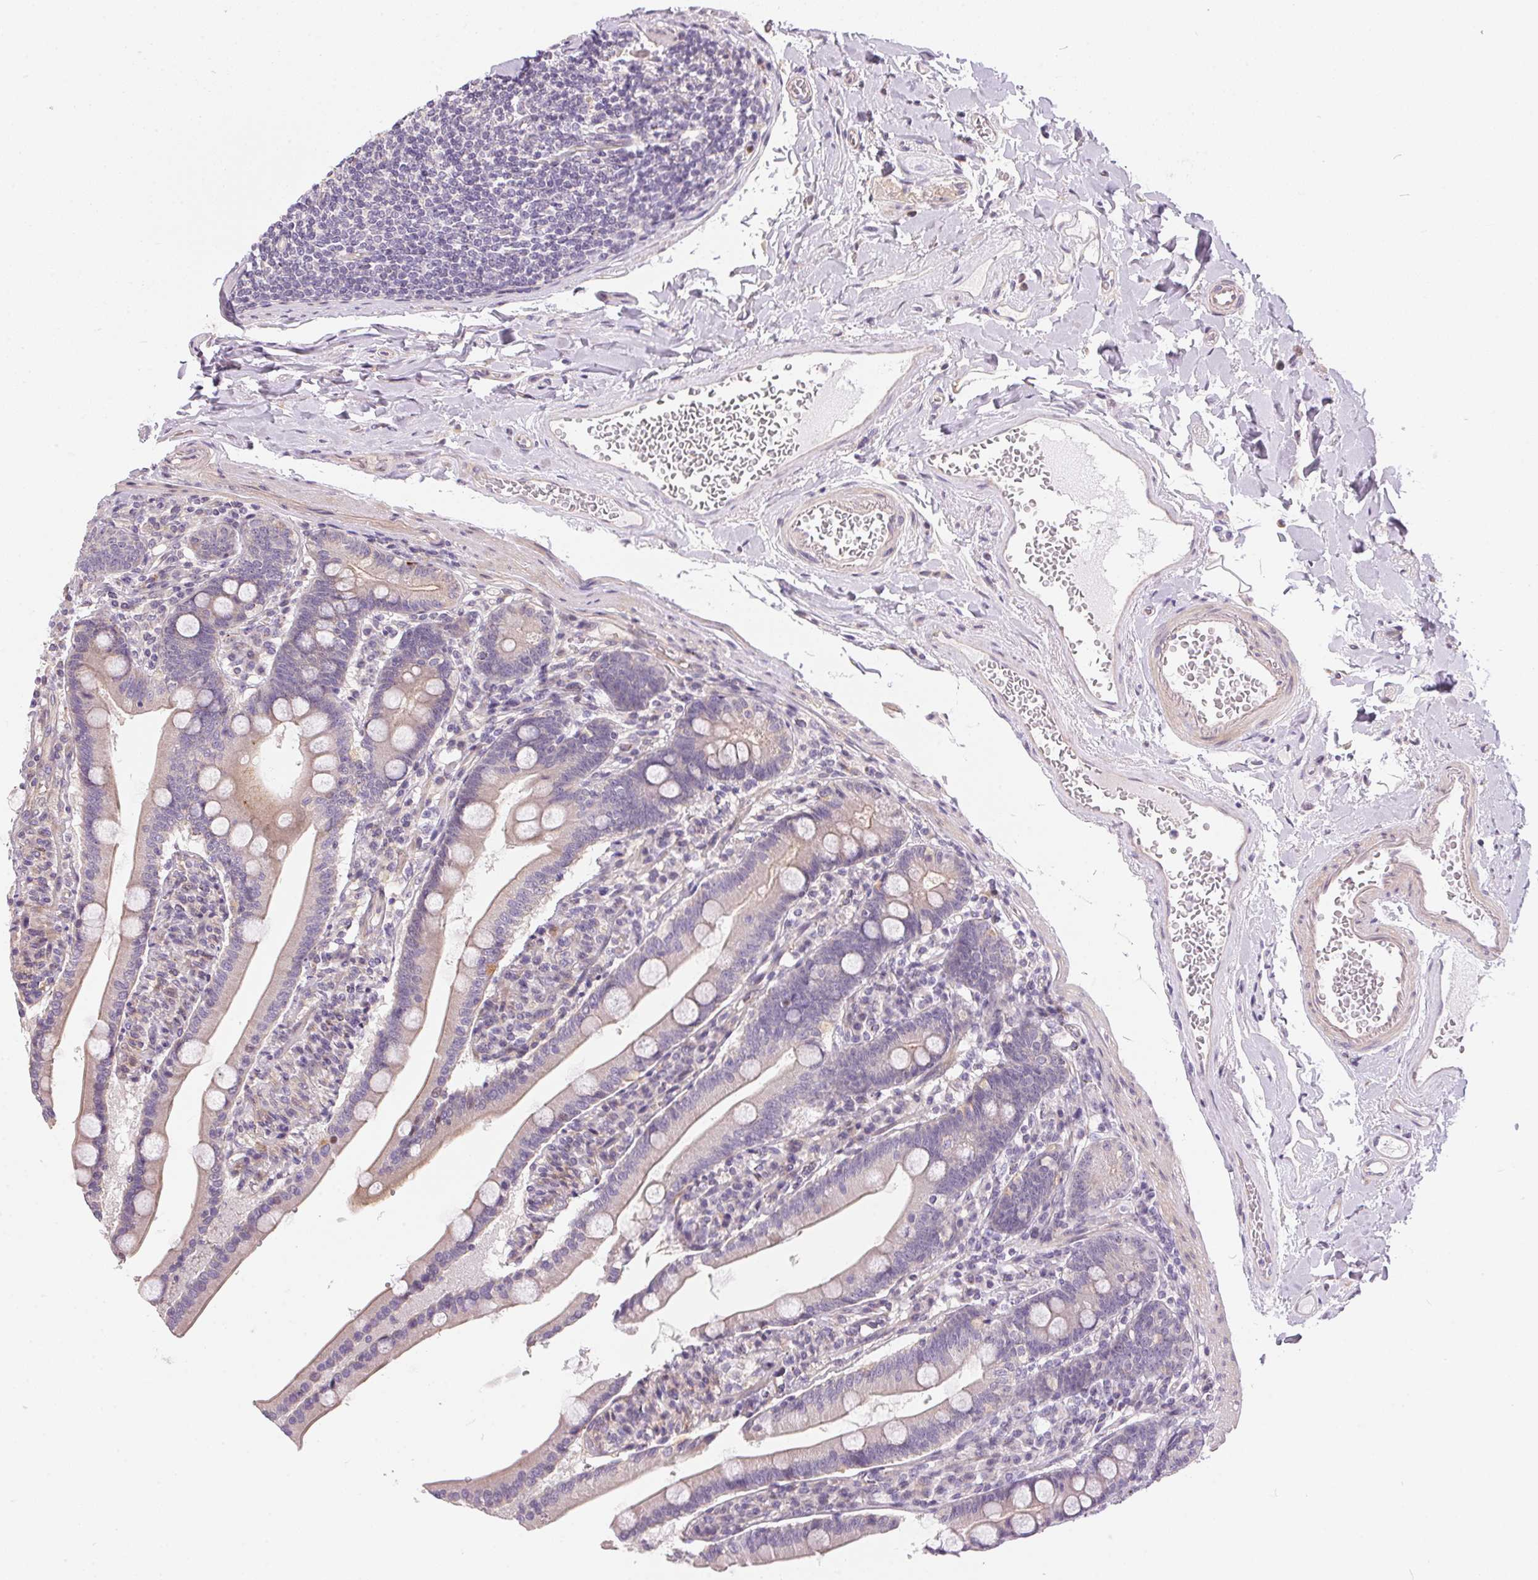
{"staining": {"intensity": "weak", "quantity": "<25%", "location": "cytoplasmic/membranous"}, "tissue": "duodenum", "cell_type": "Glandular cells", "image_type": "normal", "snomed": [{"axis": "morphology", "description": "Normal tissue, NOS"}, {"axis": "topography", "description": "Duodenum"}], "caption": "Immunohistochemistry of unremarkable human duodenum reveals no staining in glandular cells. The staining is performed using DAB brown chromogen with nuclei counter-stained in using hematoxylin.", "gene": "UNC13B", "patient": {"sex": "female", "age": 67}}